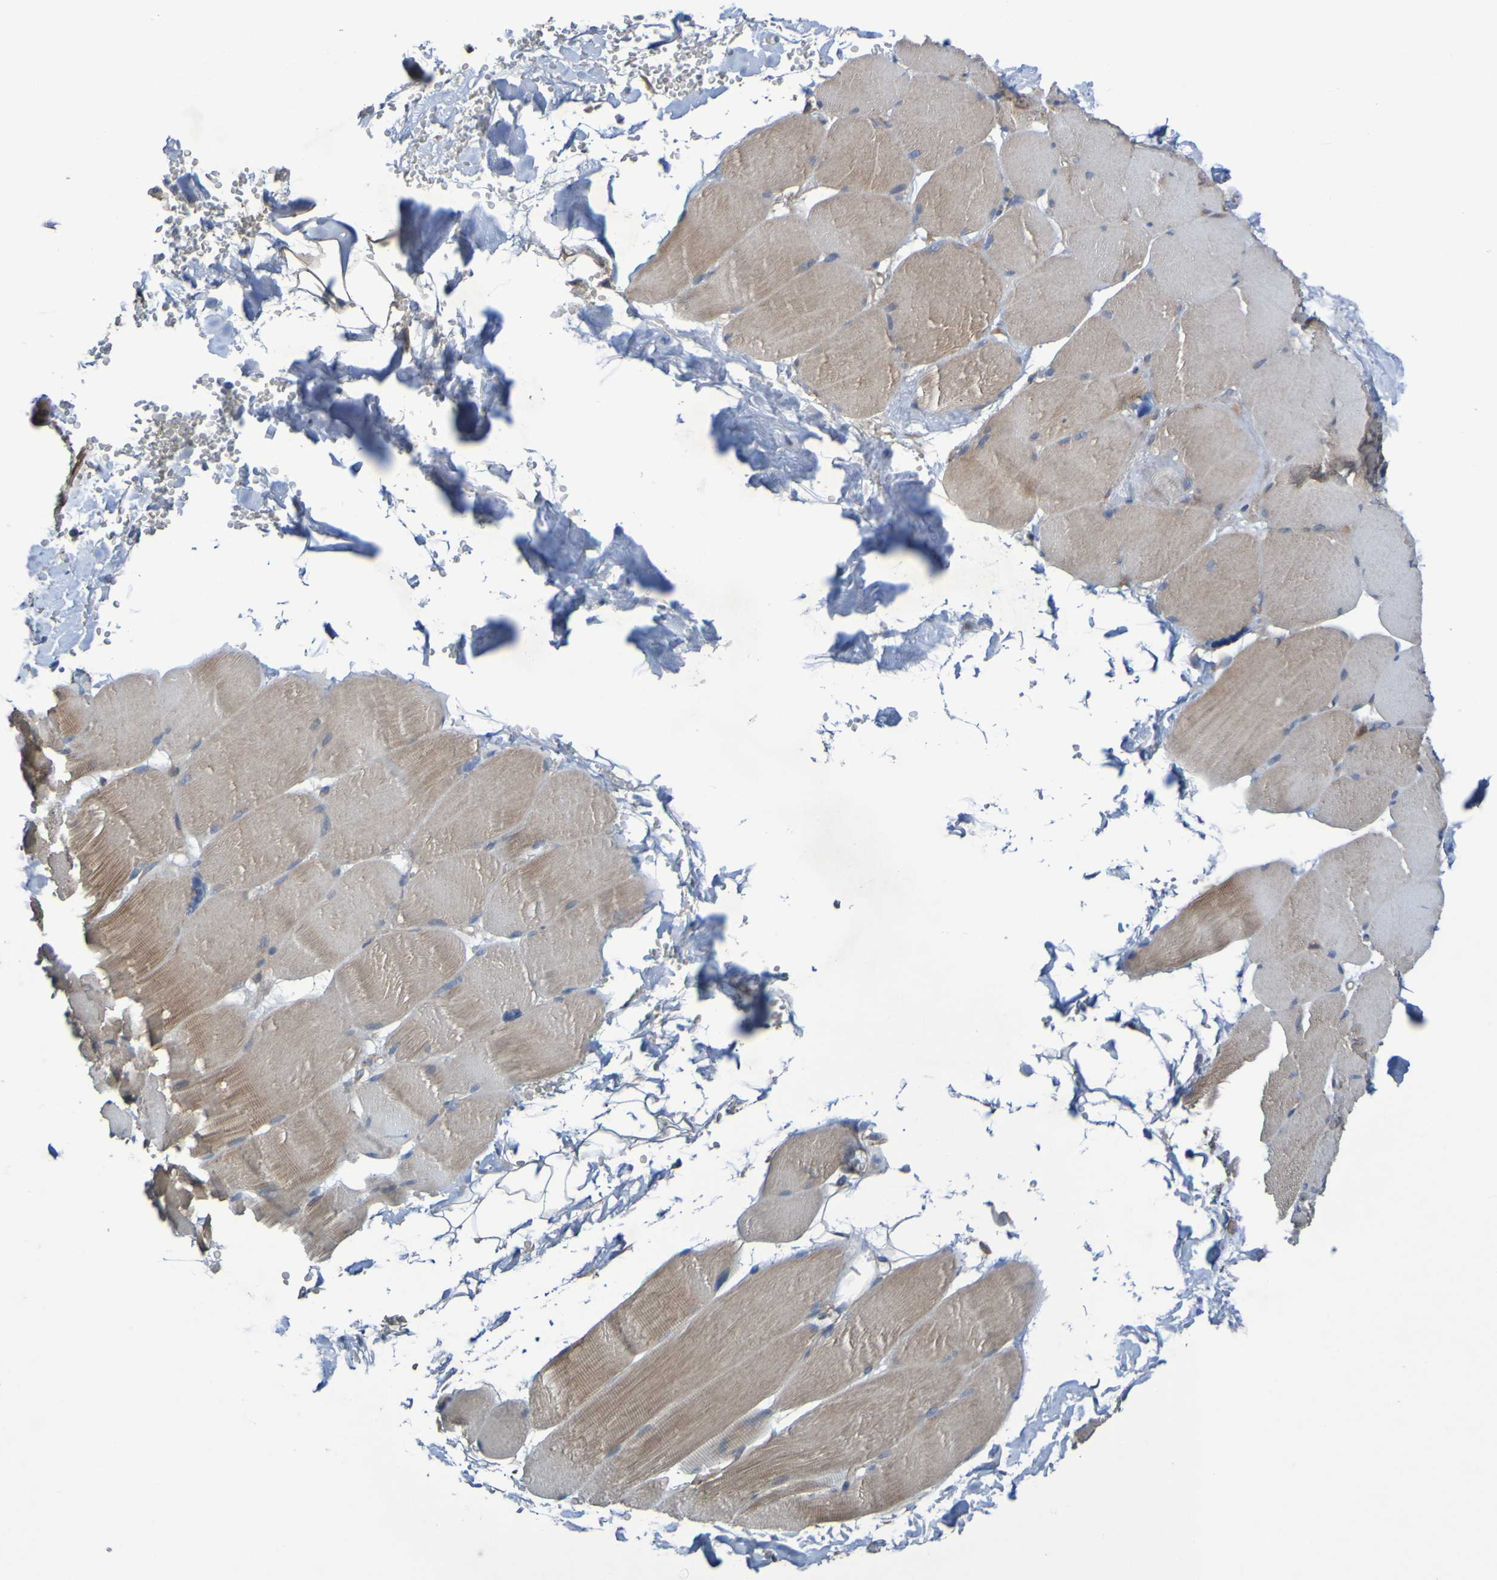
{"staining": {"intensity": "moderate", "quantity": ">75%", "location": "cytoplasmic/membranous"}, "tissue": "skeletal muscle", "cell_type": "Myocytes", "image_type": "normal", "snomed": [{"axis": "morphology", "description": "Normal tissue, NOS"}, {"axis": "topography", "description": "Skin"}, {"axis": "topography", "description": "Skeletal muscle"}], "caption": "About >75% of myocytes in normal skeletal muscle demonstrate moderate cytoplasmic/membranous protein expression as visualized by brown immunohistochemical staining.", "gene": "SDK1", "patient": {"sex": "male", "age": 83}}